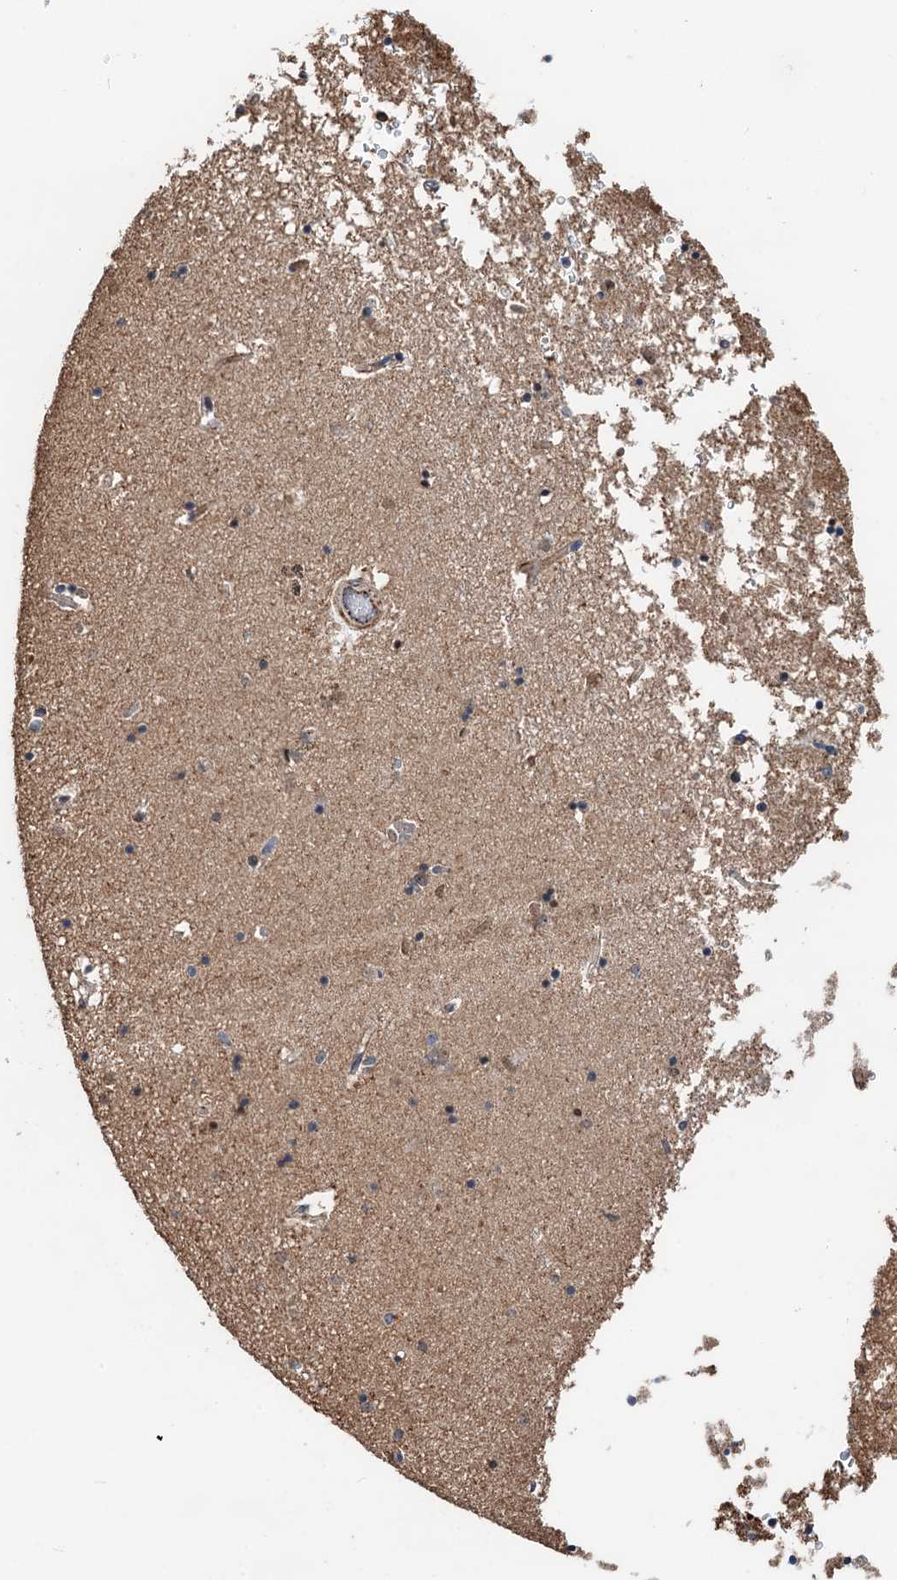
{"staining": {"intensity": "negative", "quantity": "none", "location": "none"}, "tissue": "hippocampus", "cell_type": "Glial cells", "image_type": "normal", "snomed": [{"axis": "morphology", "description": "Normal tissue, NOS"}, {"axis": "topography", "description": "Hippocampus"}], "caption": "Image shows no significant protein staining in glial cells of unremarkable hippocampus.", "gene": "TMA16", "patient": {"sex": "male", "age": 70}}